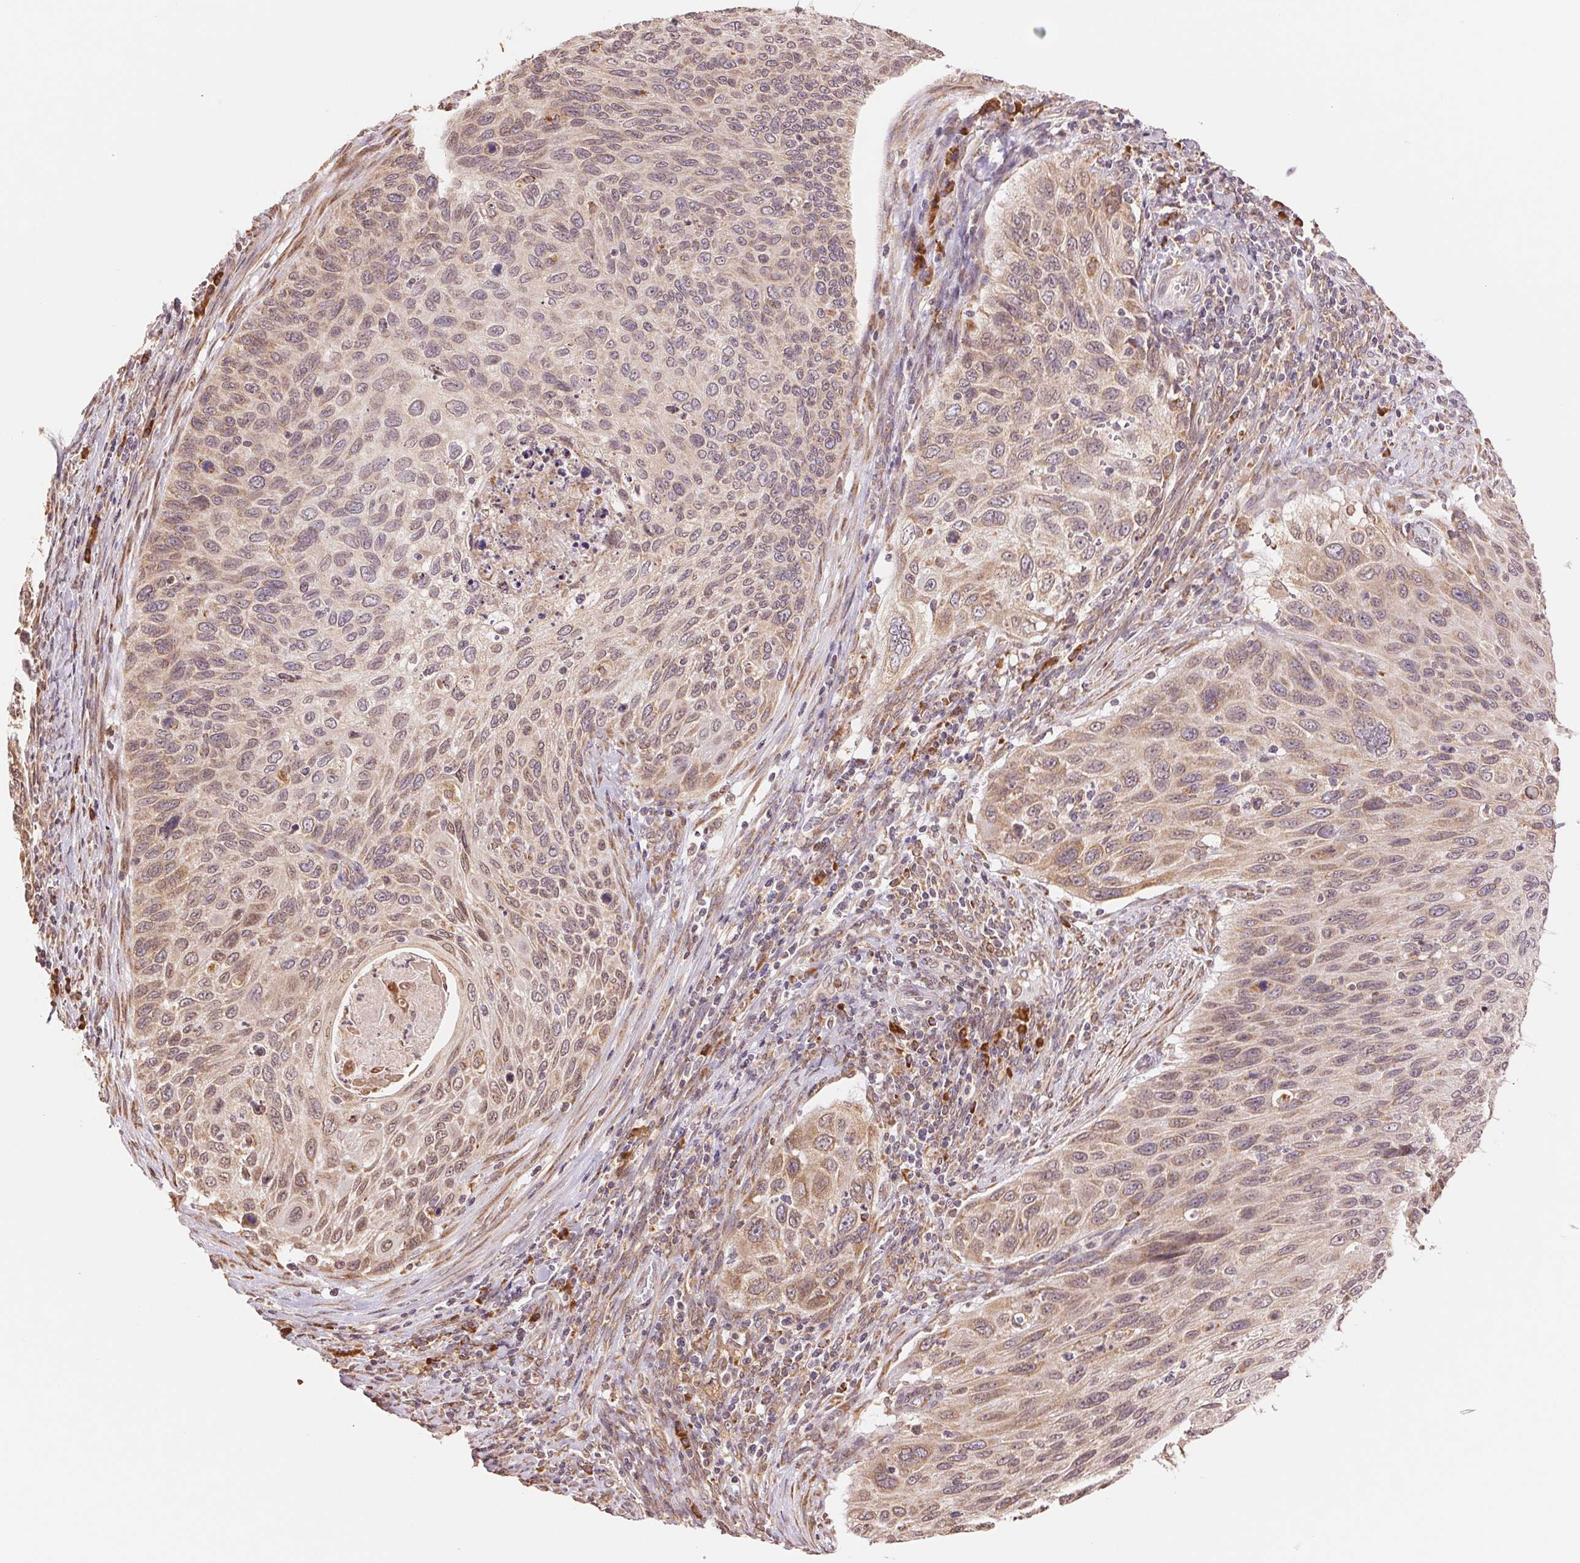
{"staining": {"intensity": "weak", "quantity": ">75%", "location": "cytoplasmic/membranous"}, "tissue": "cervical cancer", "cell_type": "Tumor cells", "image_type": "cancer", "snomed": [{"axis": "morphology", "description": "Squamous cell carcinoma, NOS"}, {"axis": "topography", "description": "Cervix"}], "caption": "Immunohistochemistry of human cervical cancer shows low levels of weak cytoplasmic/membranous positivity in about >75% of tumor cells.", "gene": "RPN1", "patient": {"sex": "female", "age": 70}}